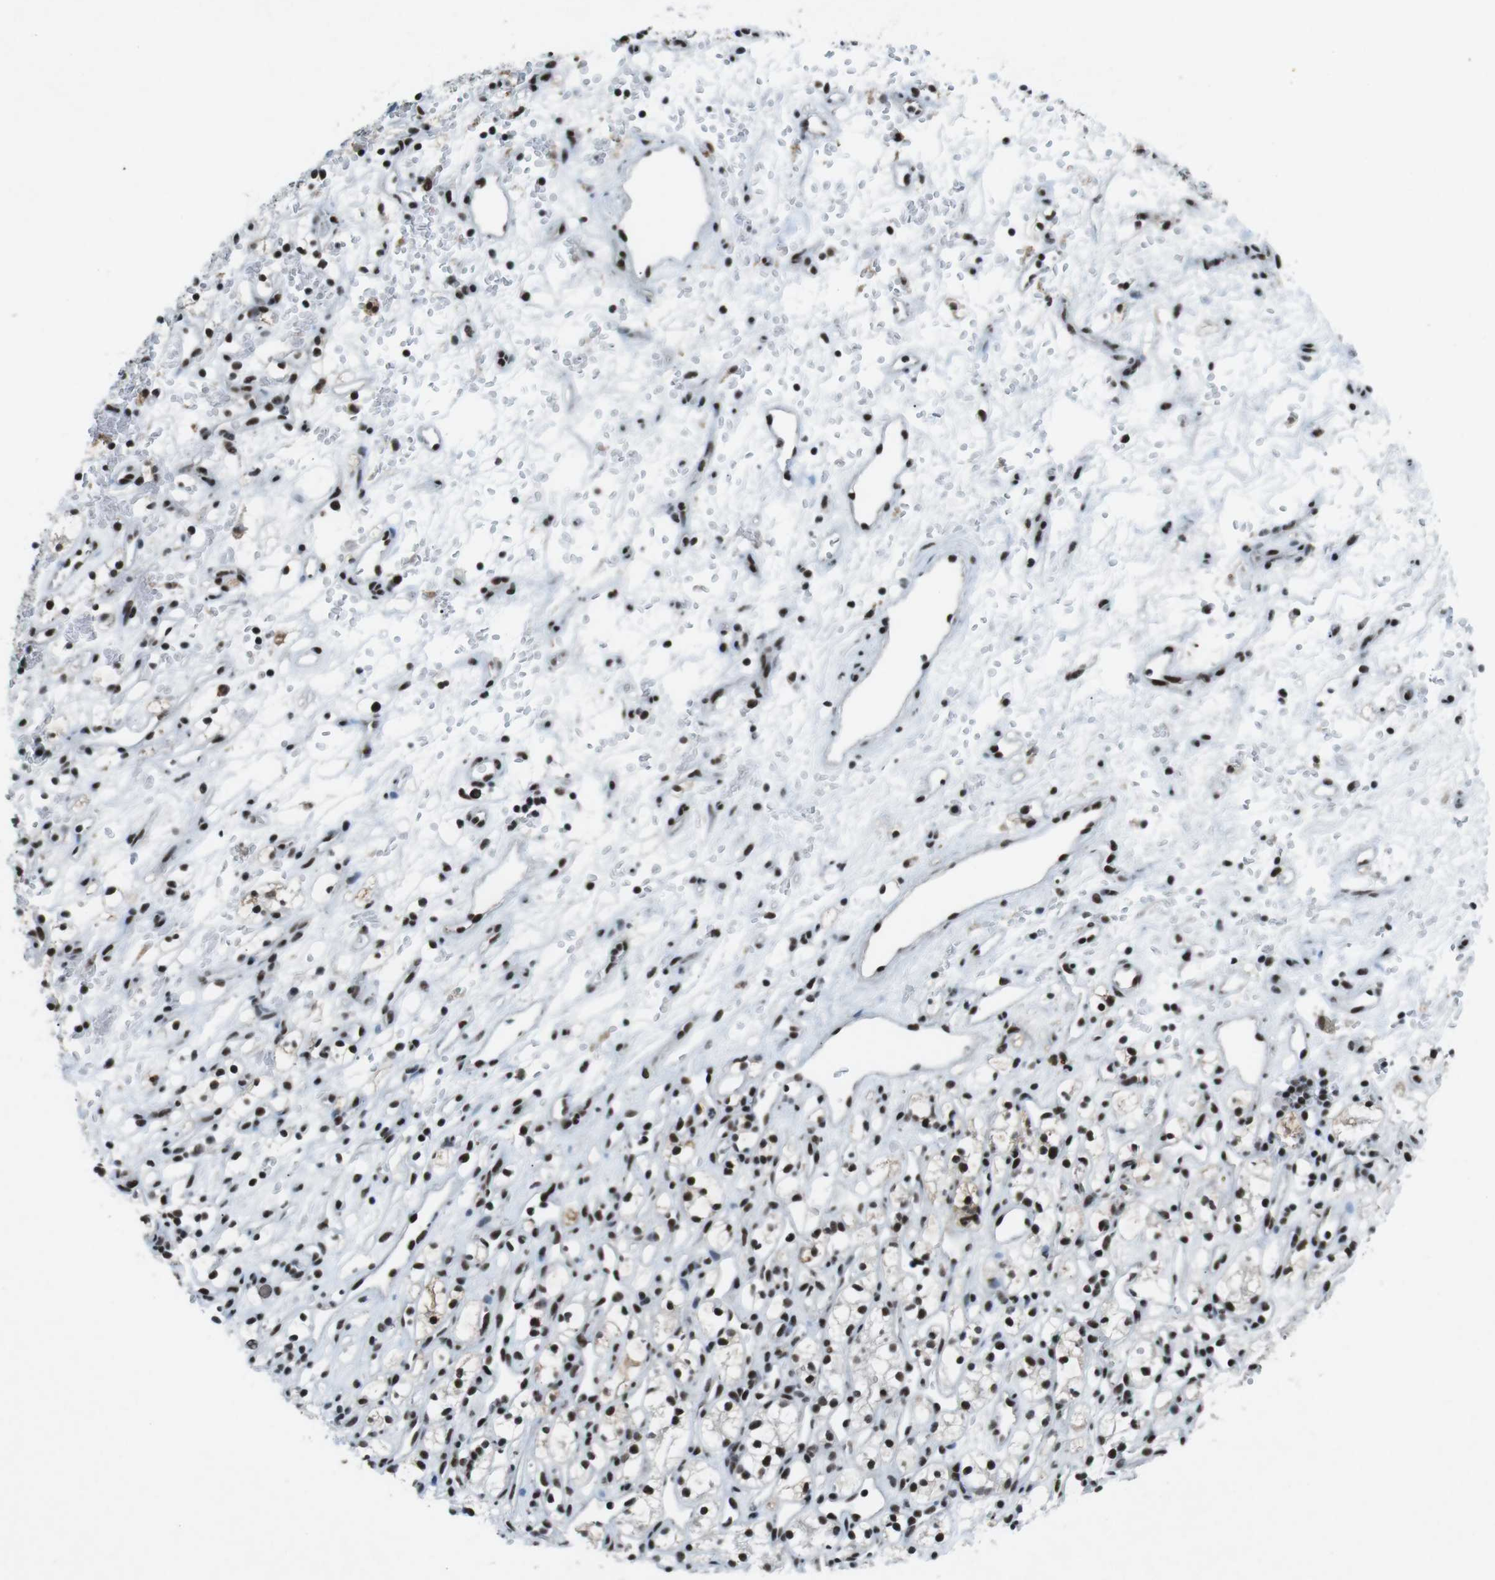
{"staining": {"intensity": "strong", "quantity": ">75%", "location": "nuclear"}, "tissue": "renal cancer", "cell_type": "Tumor cells", "image_type": "cancer", "snomed": [{"axis": "morphology", "description": "Adenocarcinoma, NOS"}, {"axis": "topography", "description": "Kidney"}], "caption": "Immunohistochemistry (IHC) (DAB) staining of renal cancer displays strong nuclear protein positivity in approximately >75% of tumor cells.", "gene": "TAF1", "patient": {"sex": "female", "age": 60}}